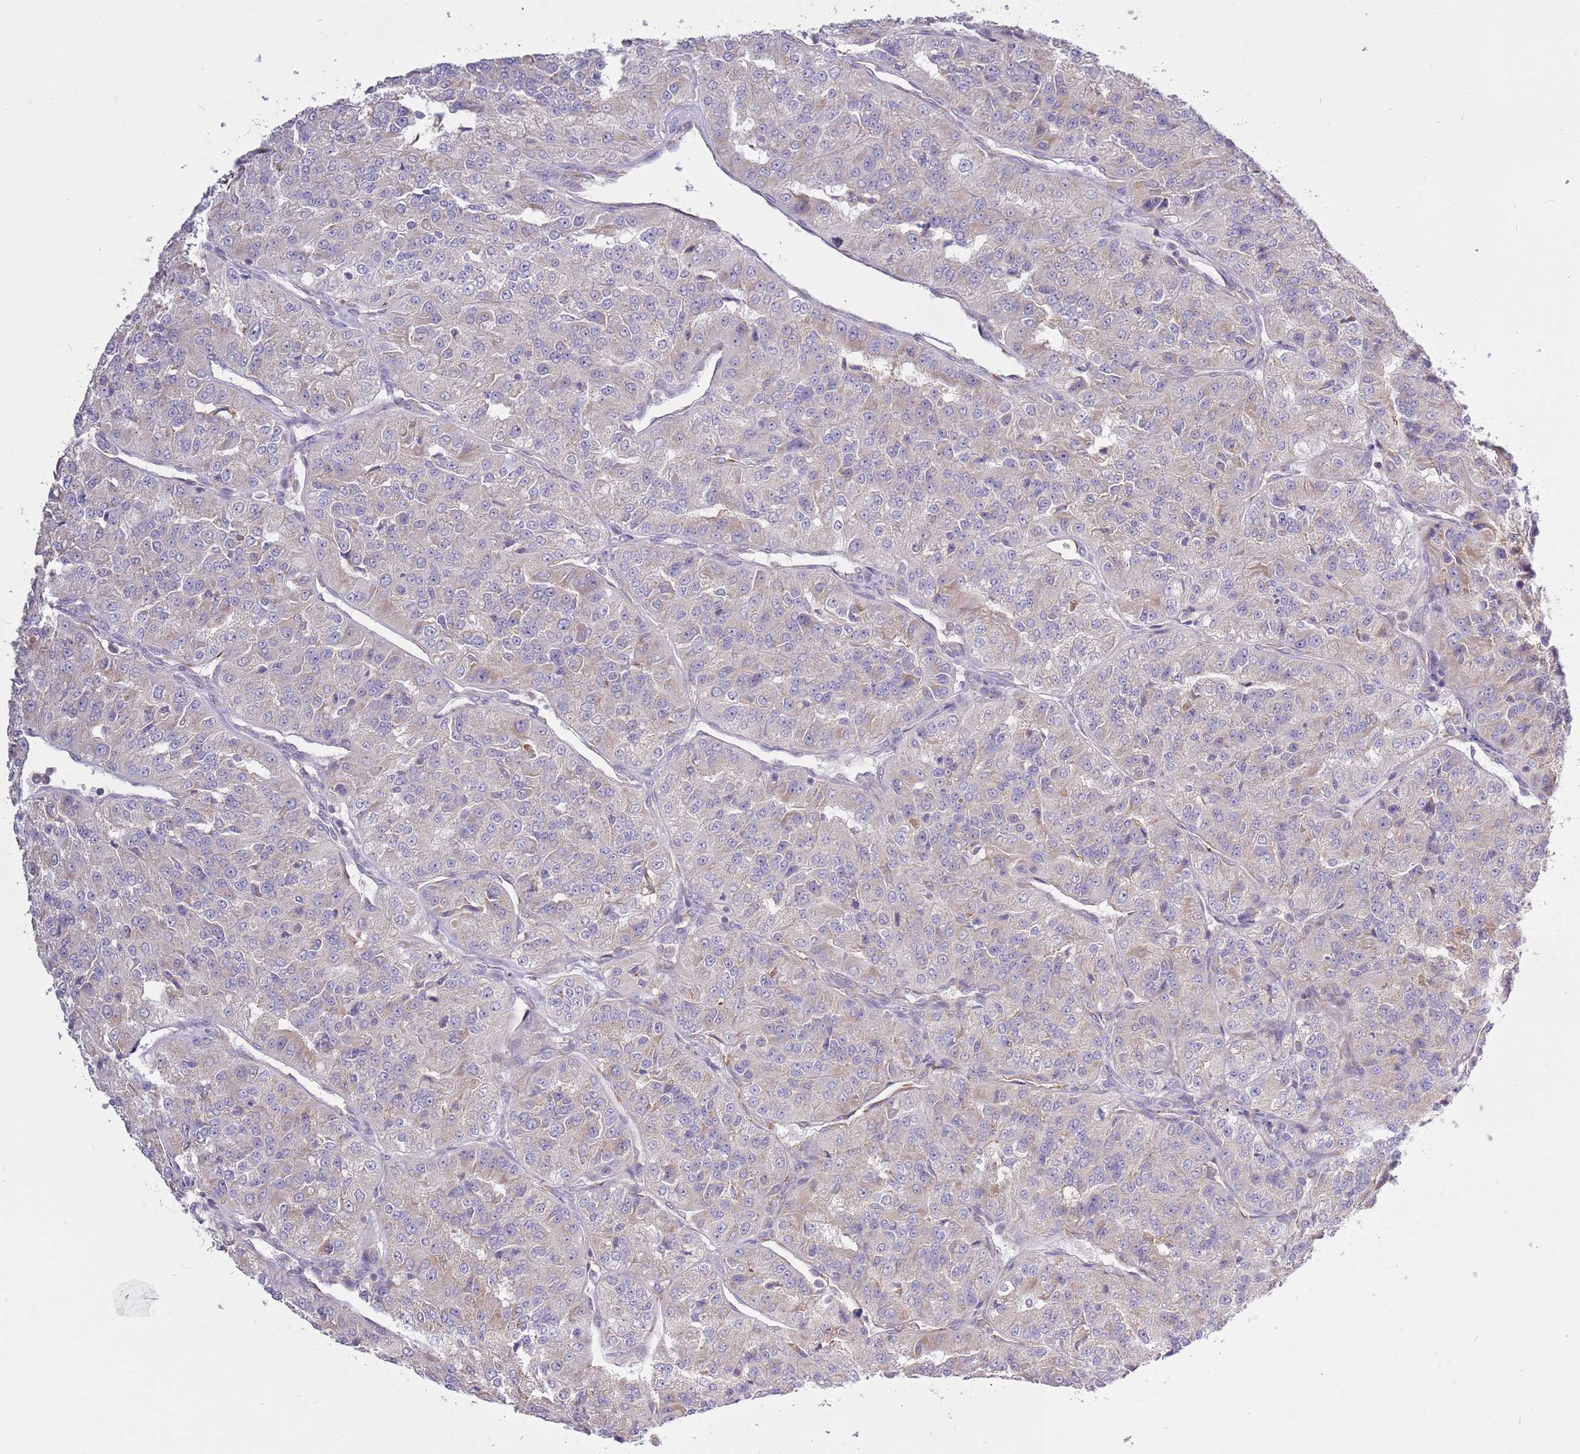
{"staining": {"intensity": "negative", "quantity": "none", "location": "none"}, "tissue": "renal cancer", "cell_type": "Tumor cells", "image_type": "cancer", "snomed": [{"axis": "morphology", "description": "Adenocarcinoma, NOS"}, {"axis": "topography", "description": "Kidney"}], "caption": "The micrograph reveals no staining of tumor cells in renal cancer (adenocarcinoma). (IHC, brightfield microscopy, high magnification).", "gene": "RPL17-C18orf32", "patient": {"sex": "female", "age": 63}}